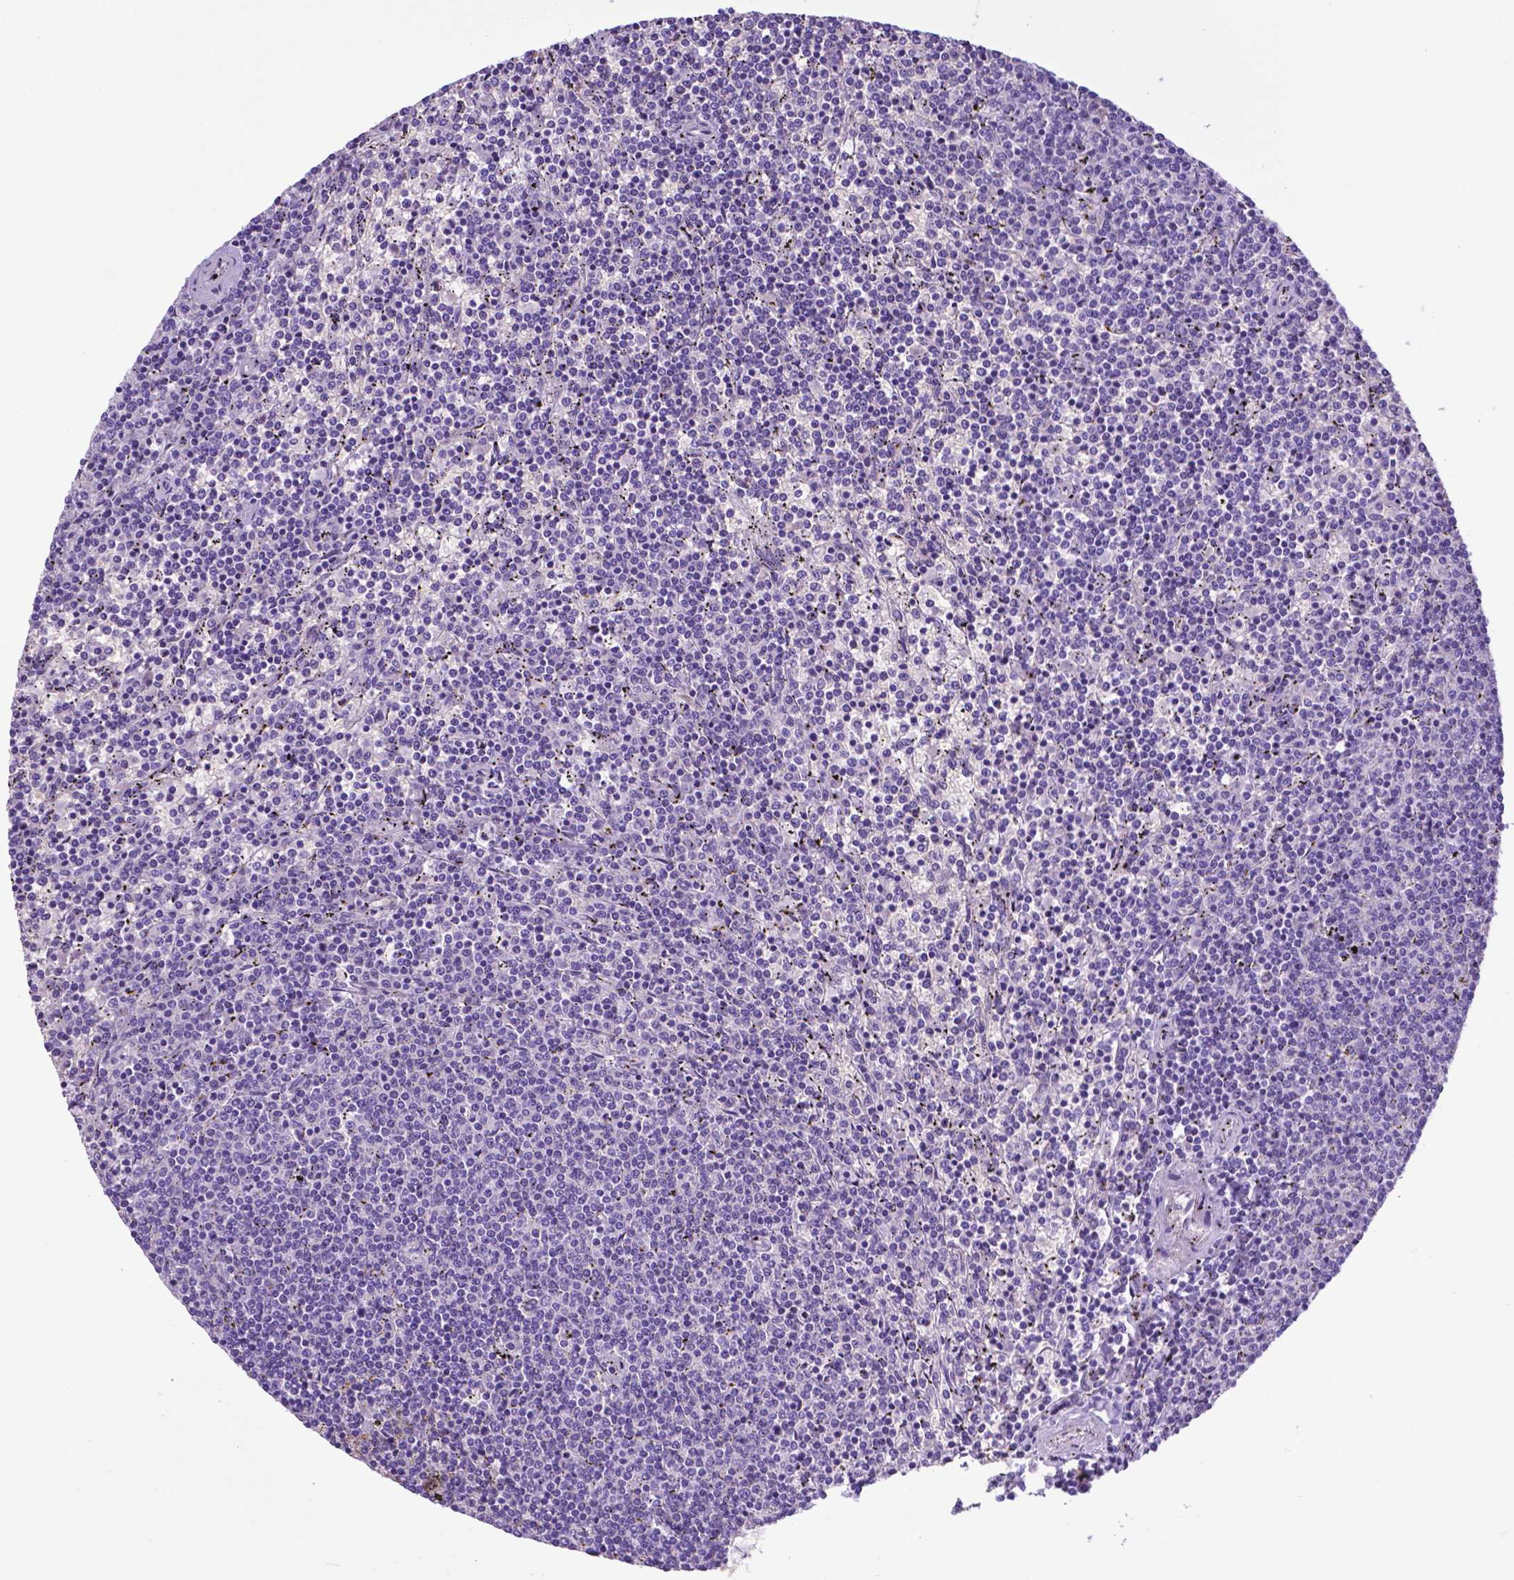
{"staining": {"intensity": "negative", "quantity": "none", "location": "none"}, "tissue": "lymphoma", "cell_type": "Tumor cells", "image_type": "cancer", "snomed": [{"axis": "morphology", "description": "Malignant lymphoma, non-Hodgkin's type, Low grade"}, {"axis": "topography", "description": "Spleen"}], "caption": "An image of lymphoma stained for a protein exhibits no brown staining in tumor cells.", "gene": "ADRA2B", "patient": {"sex": "female", "age": 50}}